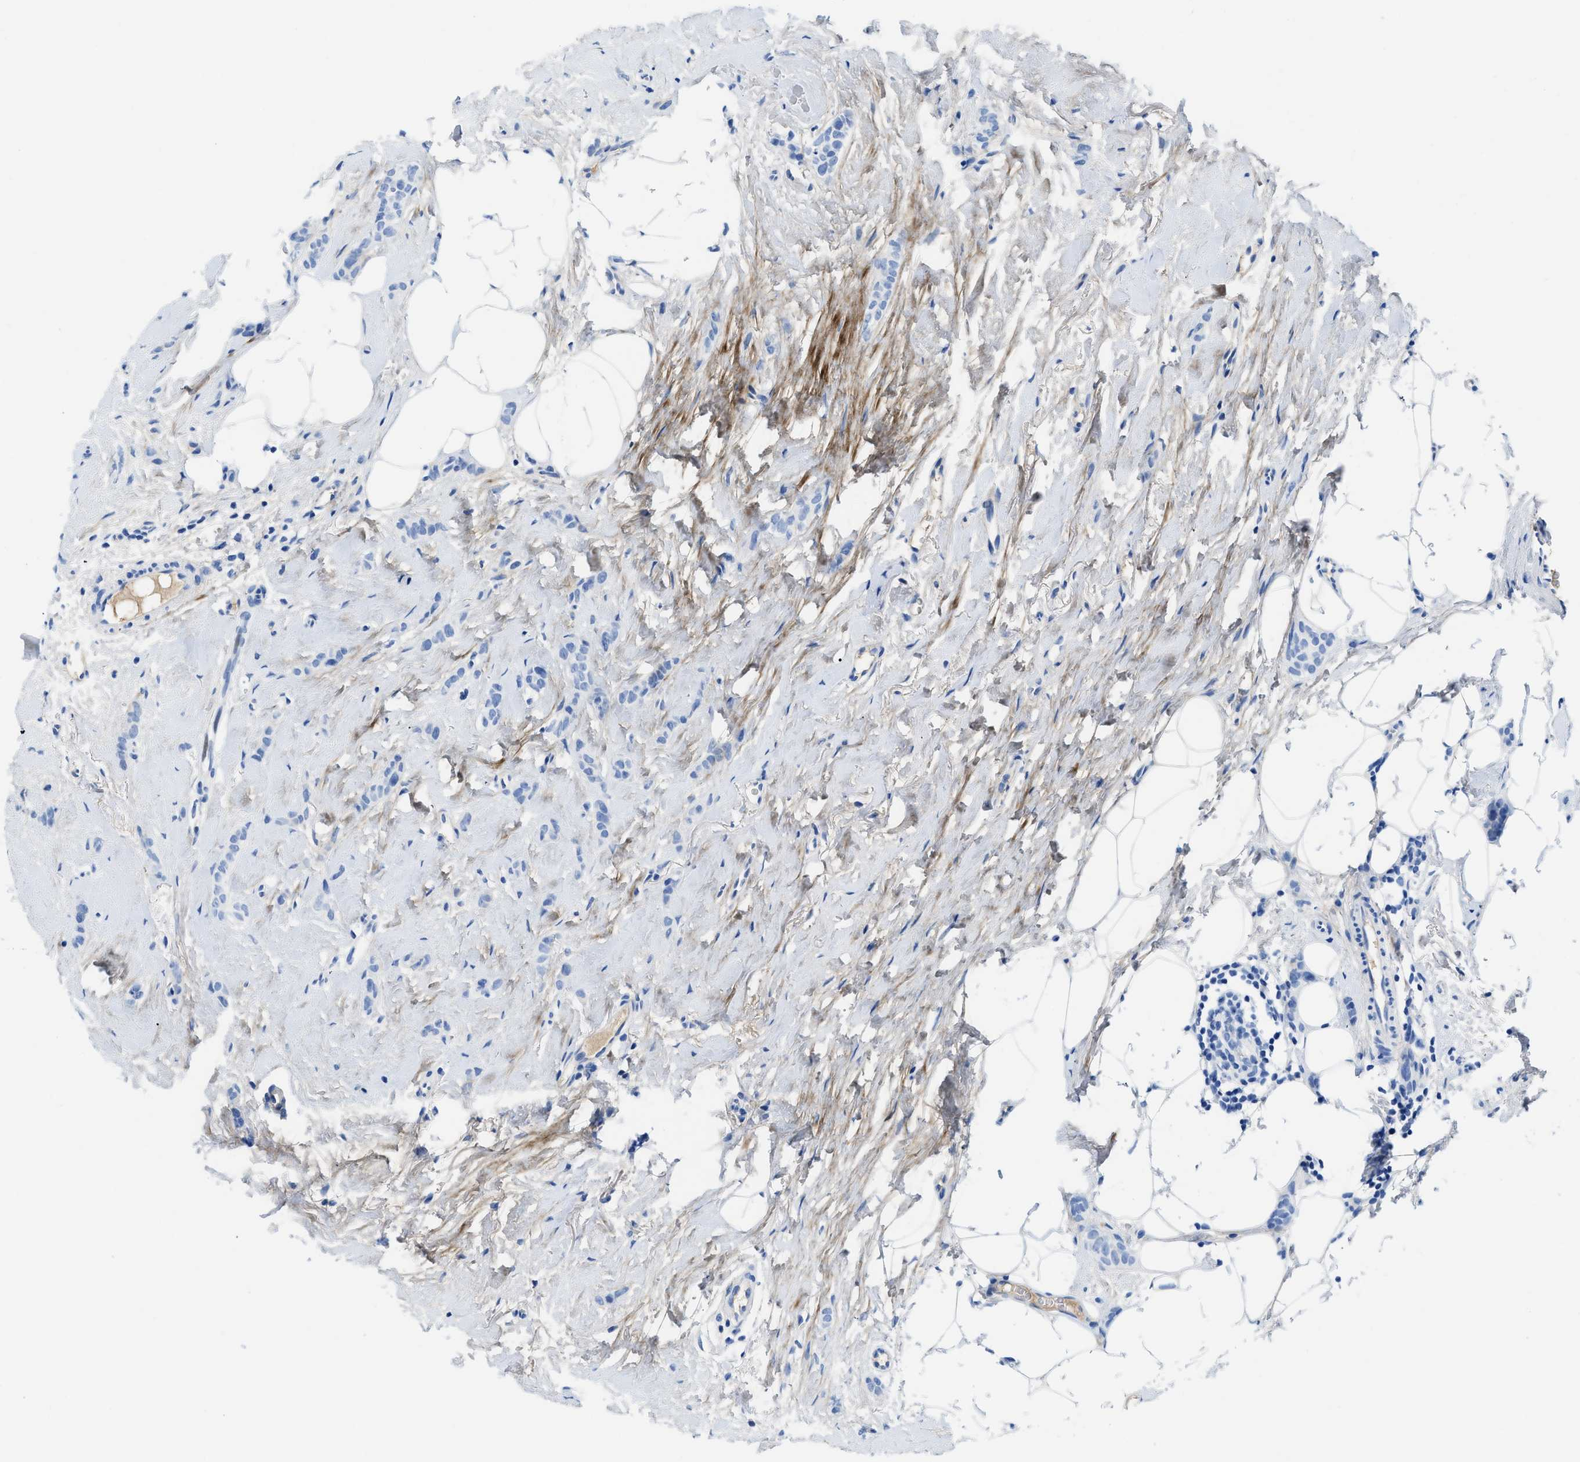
{"staining": {"intensity": "negative", "quantity": "none", "location": "none"}, "tissue": "breast cancer", "cell_type": "Tumor cells", "image_type": "cancer", "snomed": [{"axis": "morphology", "description": "Lobular carcinoma"}, {"axis": "topography", "description": "Skin"}, {"axis": "topography", "description": "Breast"}], "caption": "There is no significant expression in tumor cells of breast lobular carcinoma.", "gene": "COL3A1", "patient": {"sex": "female", "age": 46}}